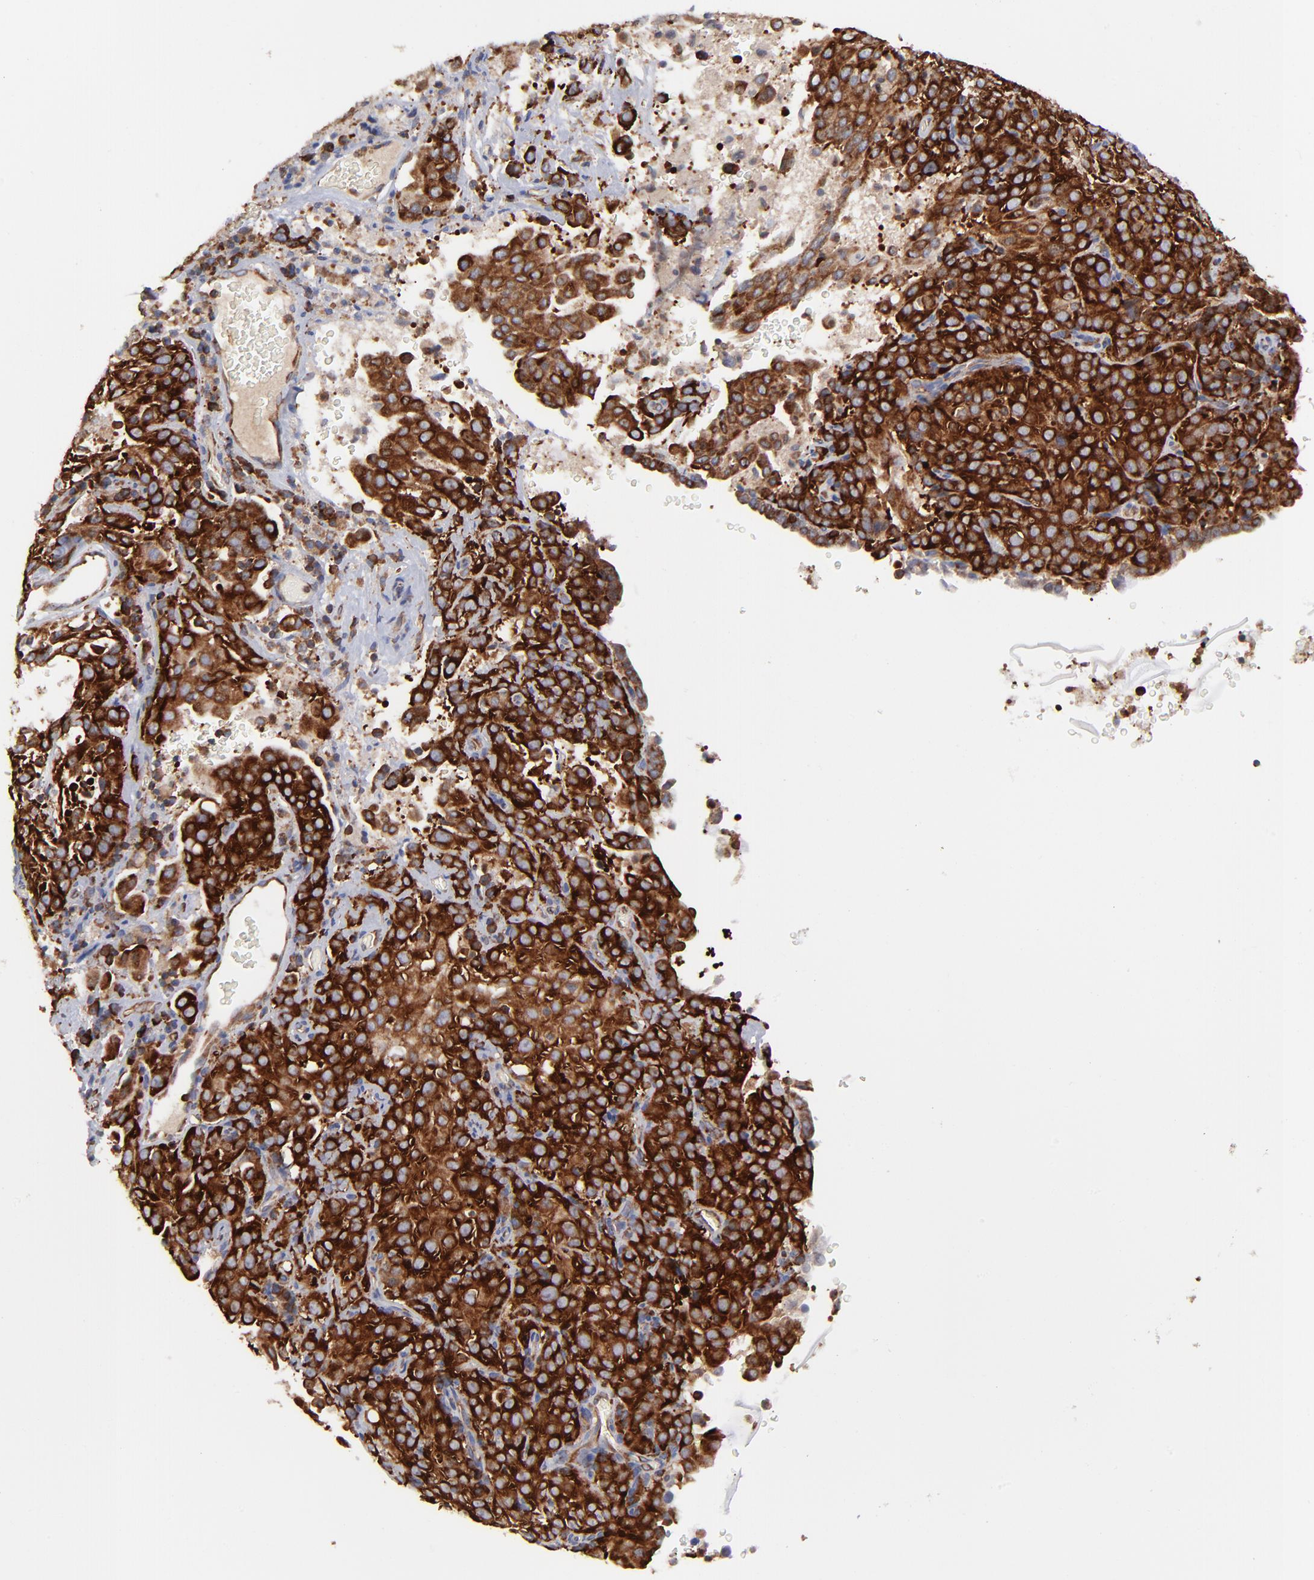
{"staining": {"intensity": "strong", "quantity": ">75%", "location": "cytoplasmic/membranous"}, "tissue": "cervical cancer", "cell_type": "Tumor cells", "image_type": "cancer", "snomed": [{"axis": "morphology", "description": "Squamous cell carcinoma, NOS"}, {"axis": "topography", "description": "Cervix"}], "caption": "The photomicrograph displays immunohistochemical staining of cervical cancer. There is strong cytoplasmic/membranous expression is appreciated in approximately >75% of tumor cells.", "gene": "EIF2AK2", "patient": {"sex": "female", "age": 41}}